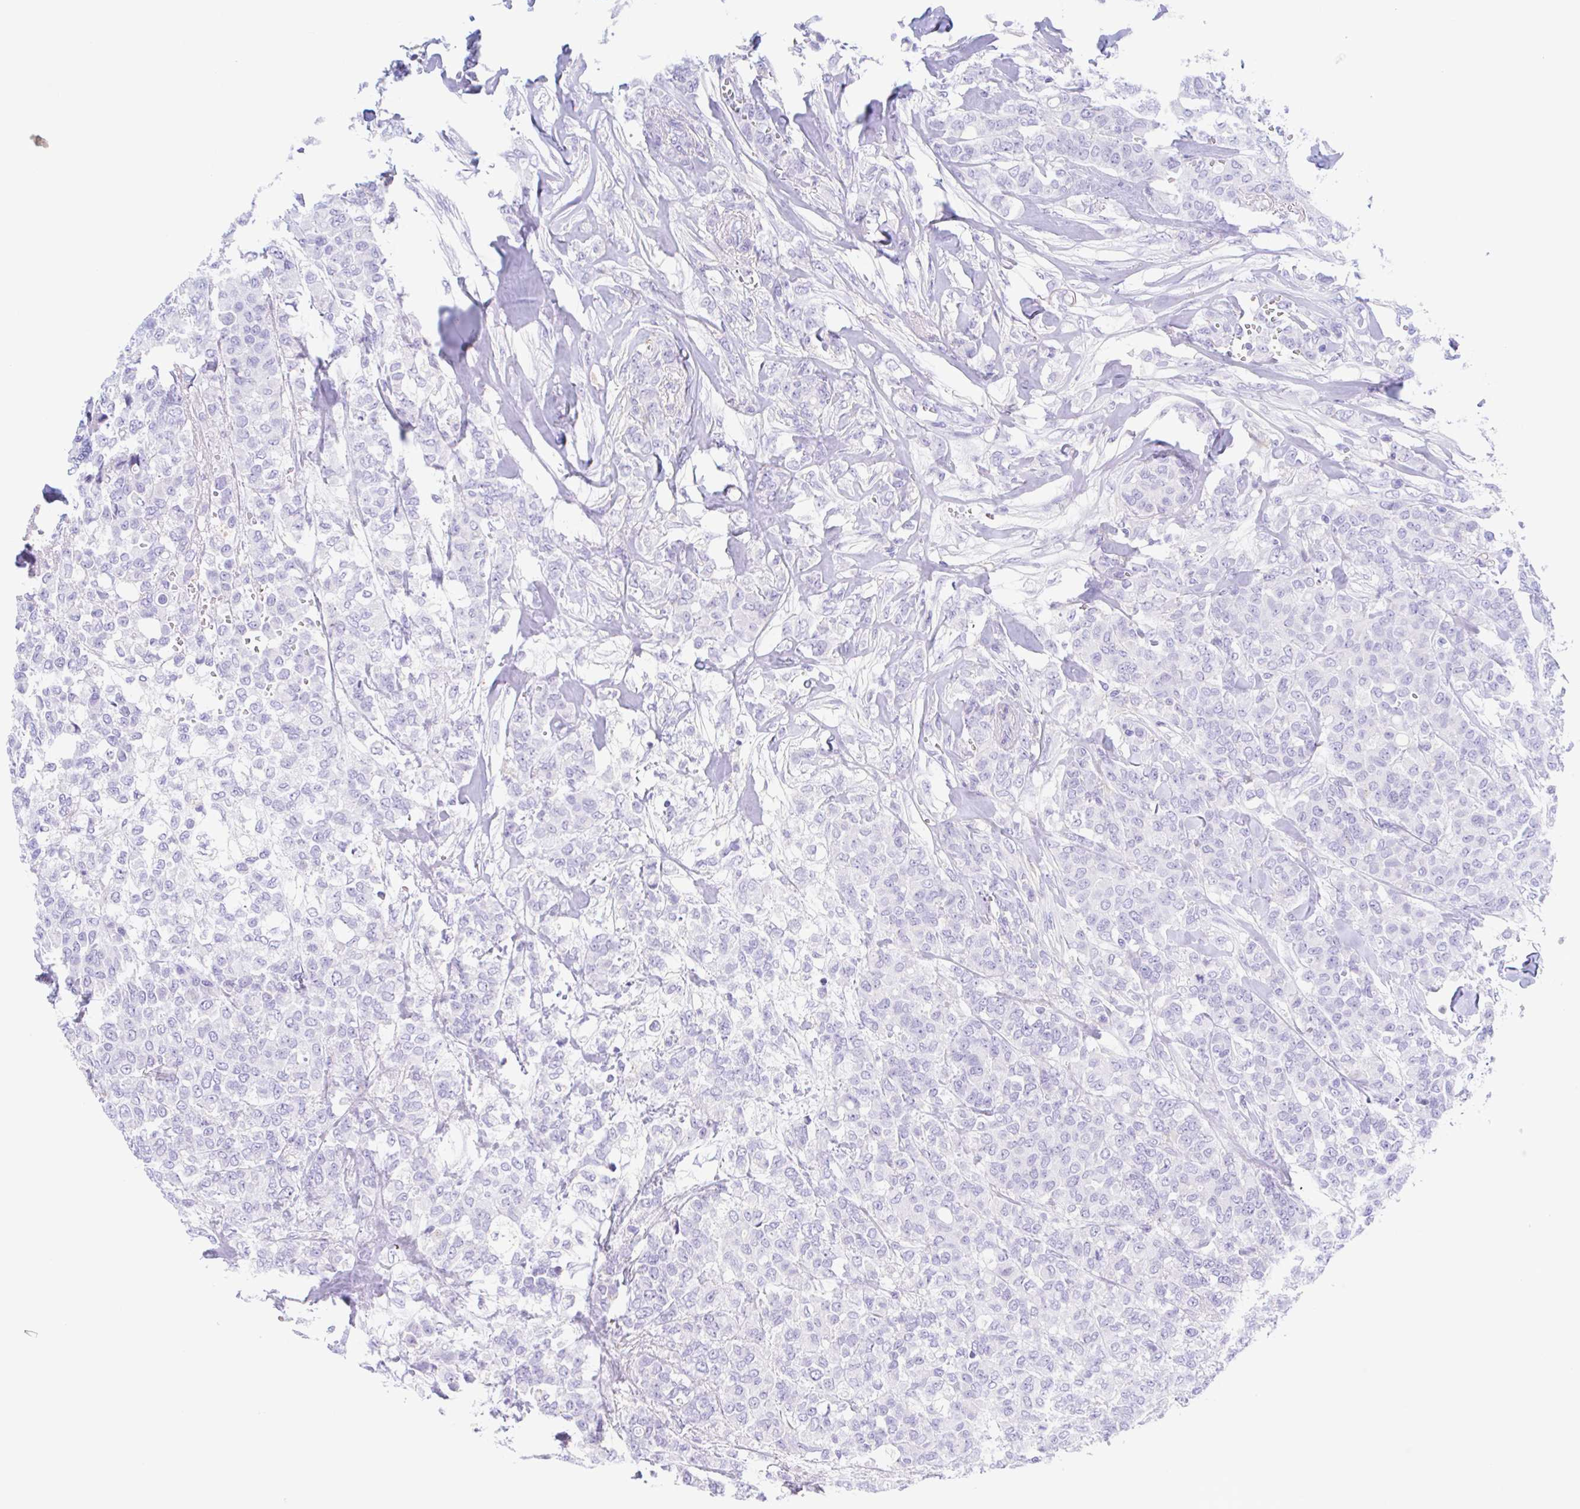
{"staining": {"intensity": "negative", "quantity": "none", "location": "none"}, "tissue": "breast cancer", "cell_type": "Tumor cells", "image_type": "cancer", "snomed": [{"axis": "morphology", "description": "Lobular carcinoma"}, {"axis": "topography", "description": "Breast"}], "caption": "An immunohistochemistry histopathology image of breast cancer (lobular carcinoma) is shown. There is no staining in tumor cells of breast cancer (lobular carcinoma). (DAB (3,3'-diaminobenzidine) immunohistochemistry (IHC) visualized using brightfield microscopy, high magnification).", "gene": "ANKRD9", "patient": {"sex": "female", "age": 91}}